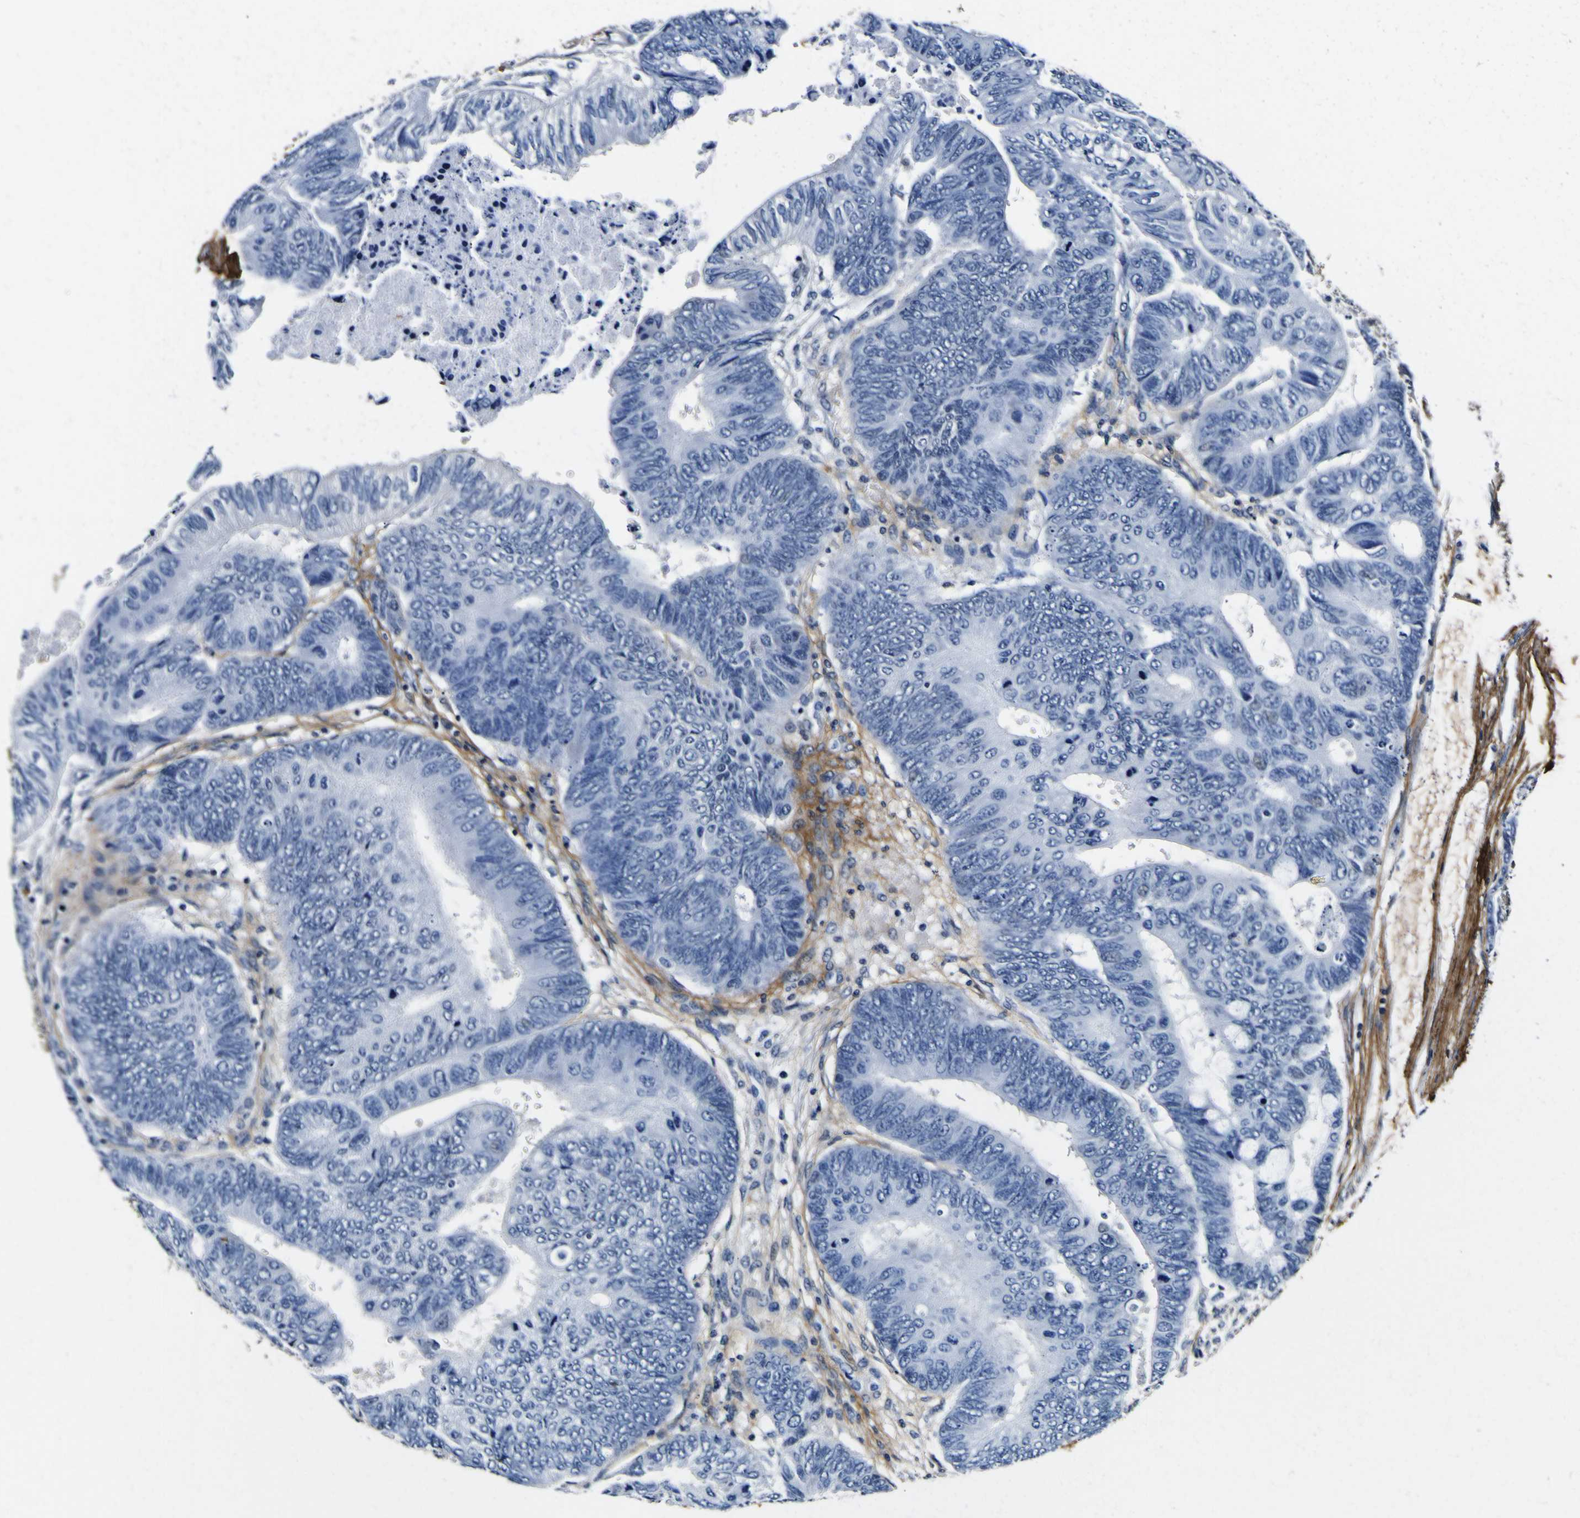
{"staining": {"intensity": "negative", "quantity": "none", "location": "none"}, "tissue": "colorectal cancer", "cell_type": "Tumor cells", "image_type": "cancer", "snomed": [{"axis": "morphology", "description": "Normal tissue, NOS"}, {"axis": "morphology", "description": "Adenocarcinoma, NOS"}, {"axis": "topography", "description": "Rectum"}, {"axis": "topography", "description": "Peripheral nerve tissue"}], "caption": "Photomicrograph shows no protein staining in tumor cells of colorectal cancer (adenocarcinoma) tissue.", "gene": "POSTN", "patient": {"sex": "male", "age": 92}}